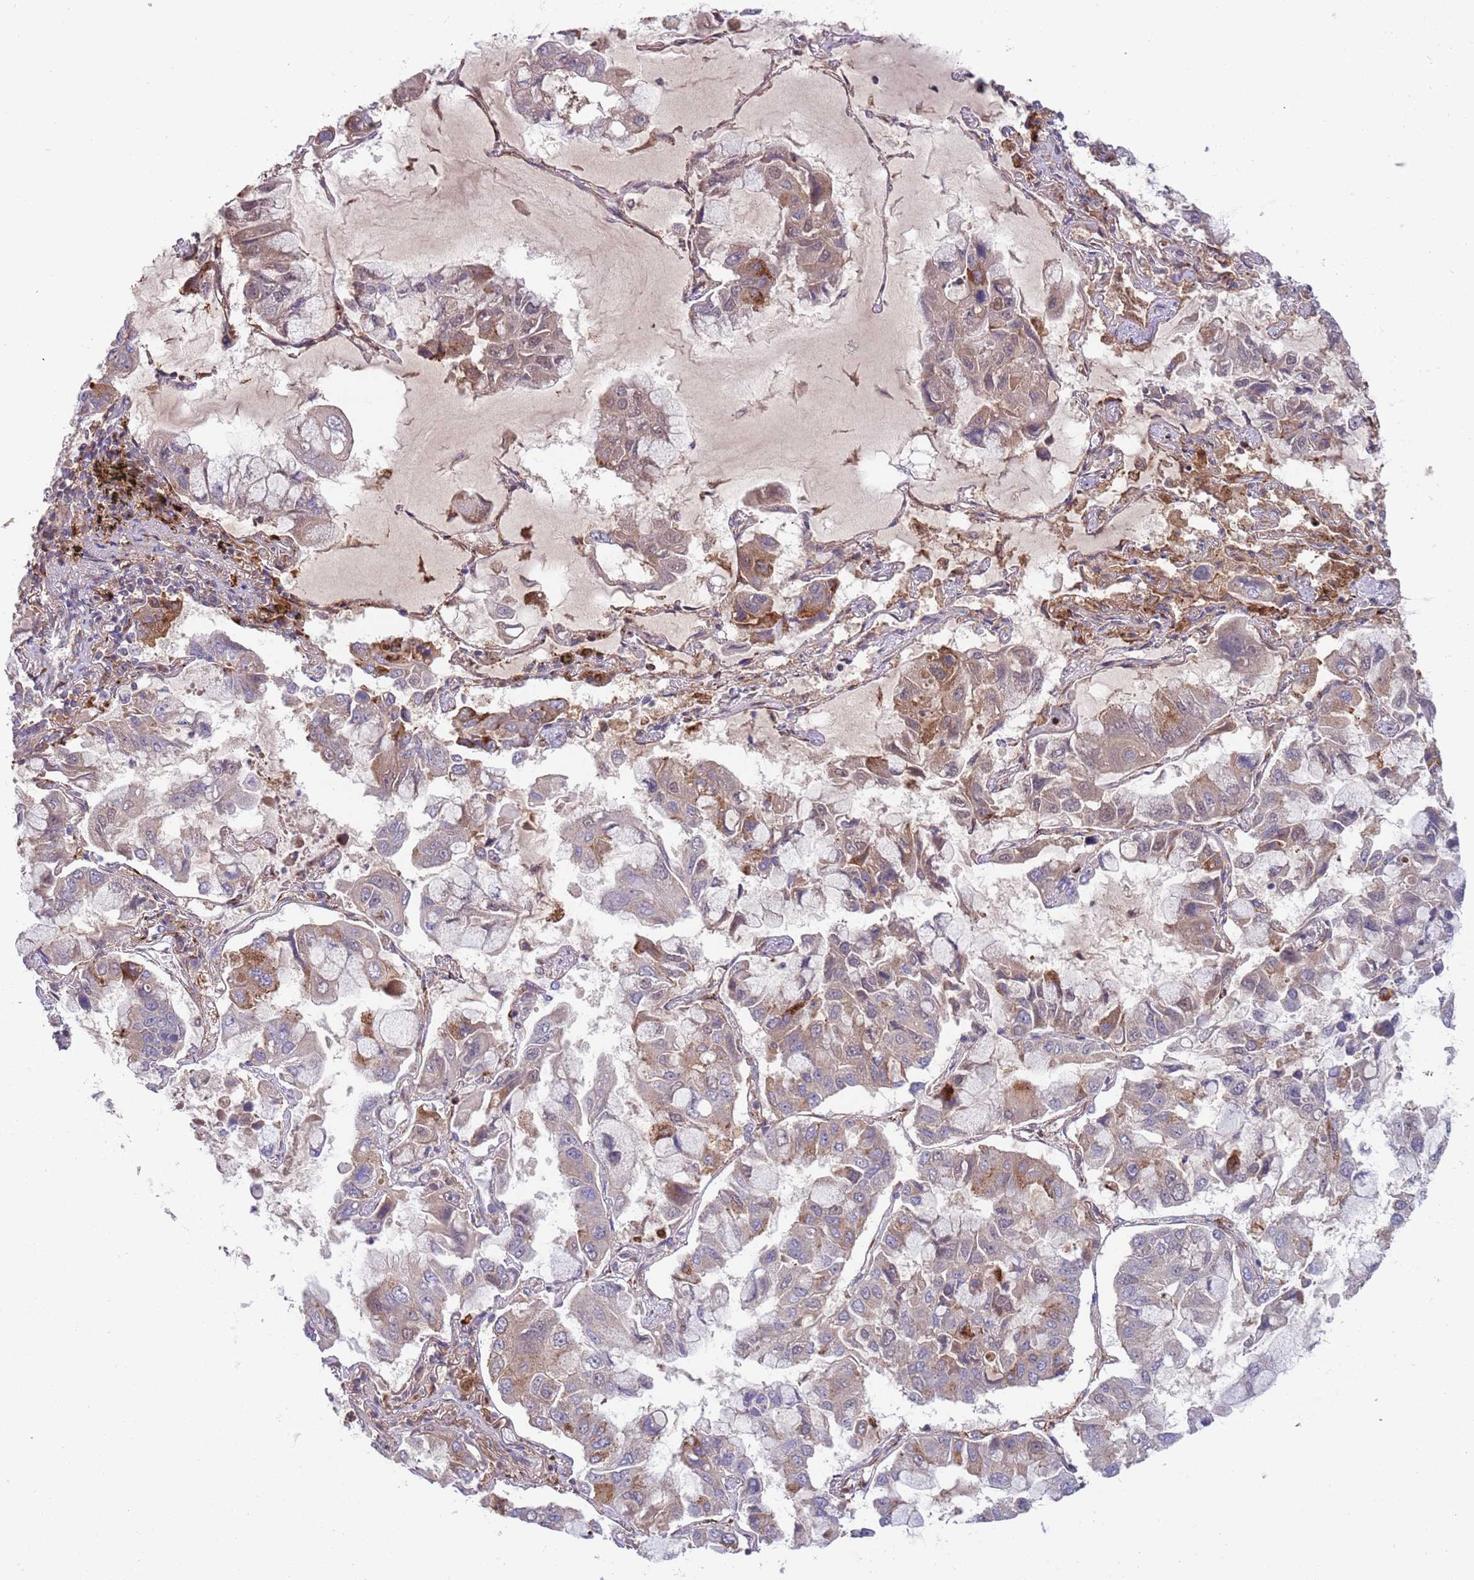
{"staining": {"intensity": "moderate", "quantity": "25%-75%", "location": "cytoplasmic/membranous"}, "tissue": "lung cancer", "cell_type": "Tumor cells", "image_type": "cancer", "snomed": [{"axis": "morphology", "description": "Adenocarcinoma, NOS"}, {"axis": "topography", "description": "Lung"}], "caption": "High-magnification brightfield microscopy of adenocarcinoma (lung) stained with DAB (3,3'-diaminobenzidine) (brown) and counterstained with hematoxylin (blue). tumor cells exhibit moderate cytoplasmic/membranous expression is appreciated in approximately25%-75% of cells.", "gene": "BTBD7", "patient": {"sex": "male", "age": 64}}